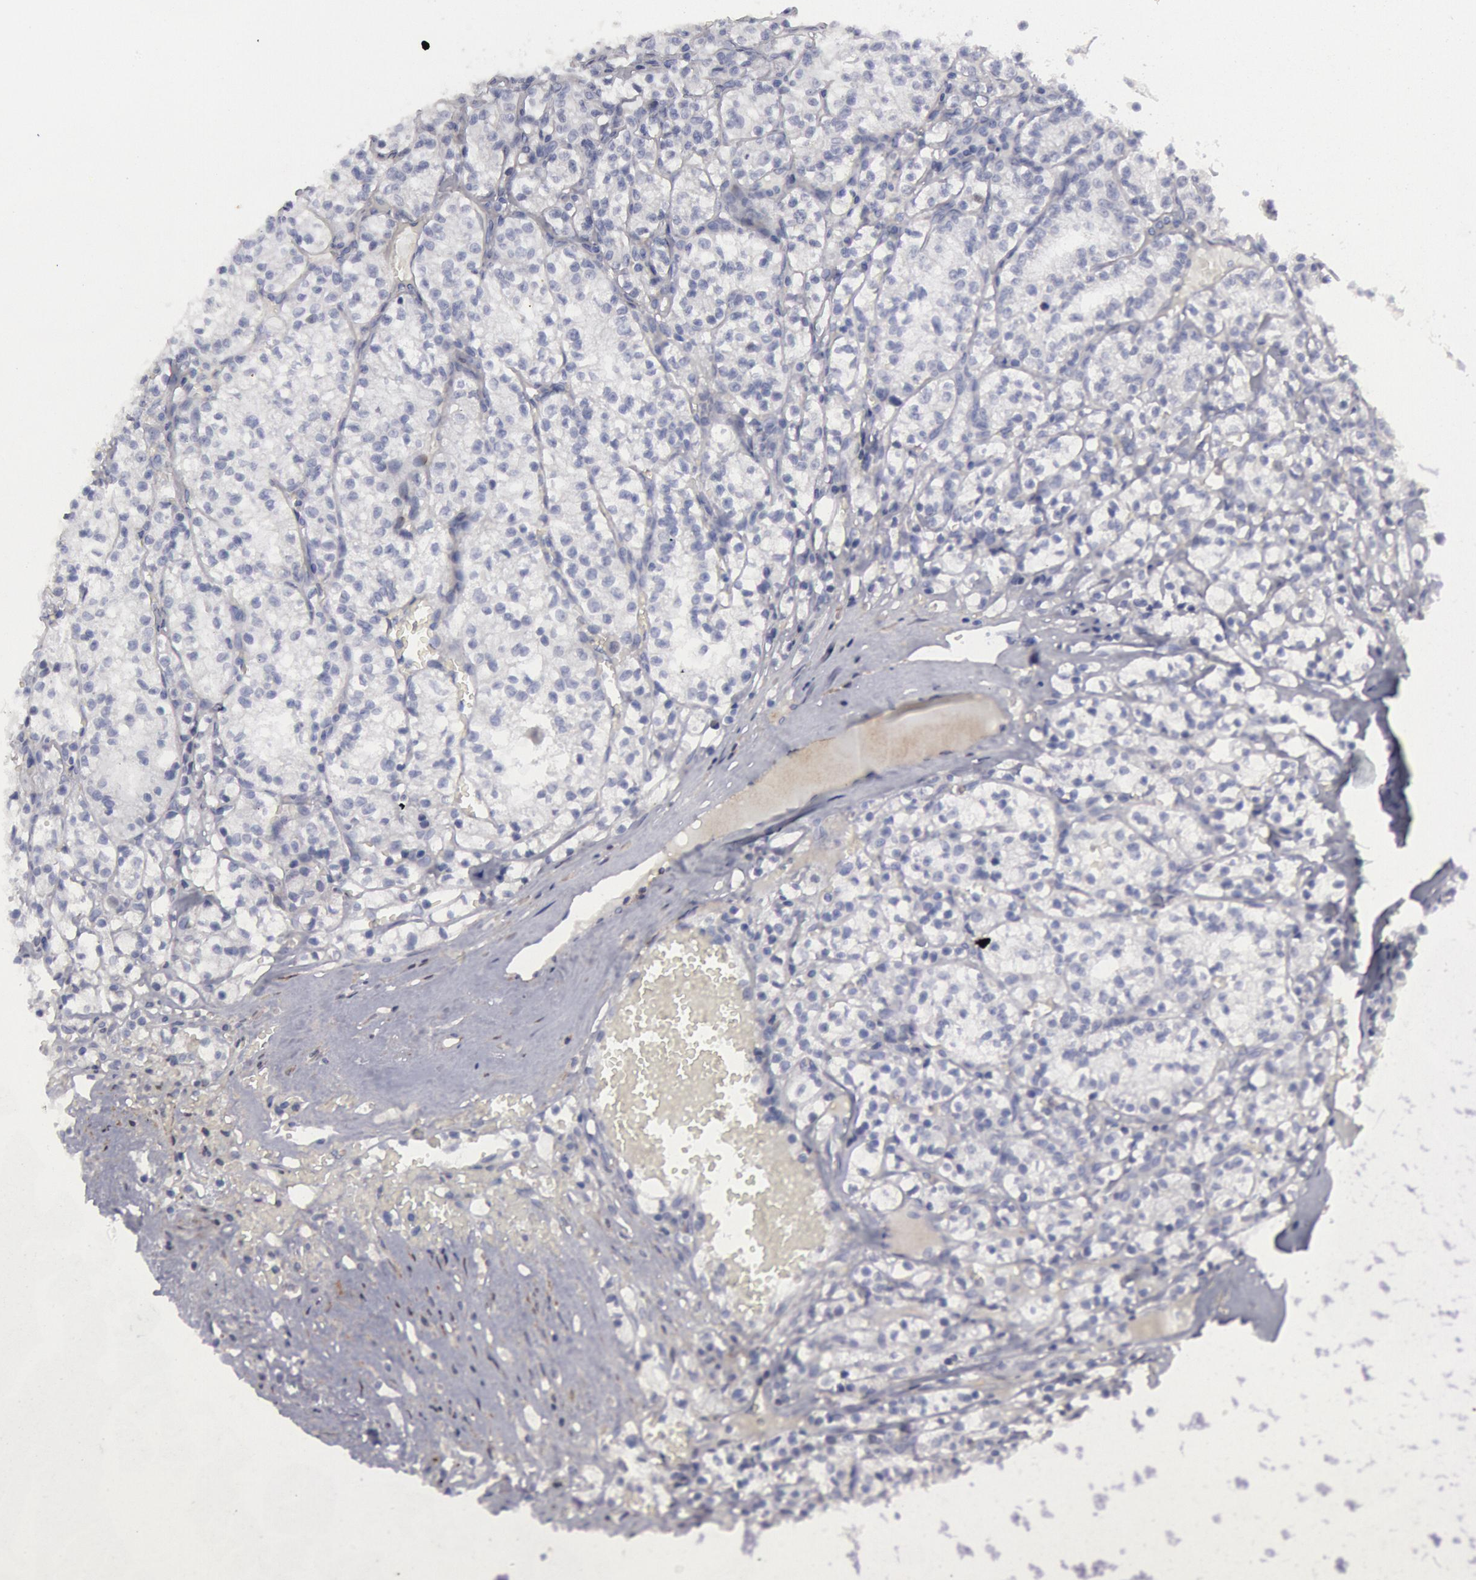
{"staining": {"intensity": "negative", "quantity": "none", "location": "none"}, "tissue": "renal cancer", "cell_type": "Tumor cells", "image_type": "cancer", "snomed": [{"axis": "morphology", "description": "Adenocarcinoma, NOS"}, {"axis": "topography", "description": "Kidney"}], "caption": "High magnification brightfield microscopy of renal adenocarcinoma stained with DAB (3,3'-diaminobenzidine) (brown) and counterstained with hematoxylin (blue): tumor cells show no significant expression.", "gene": "FLOT1", "patient": {"sex": "male", "age": 61}}